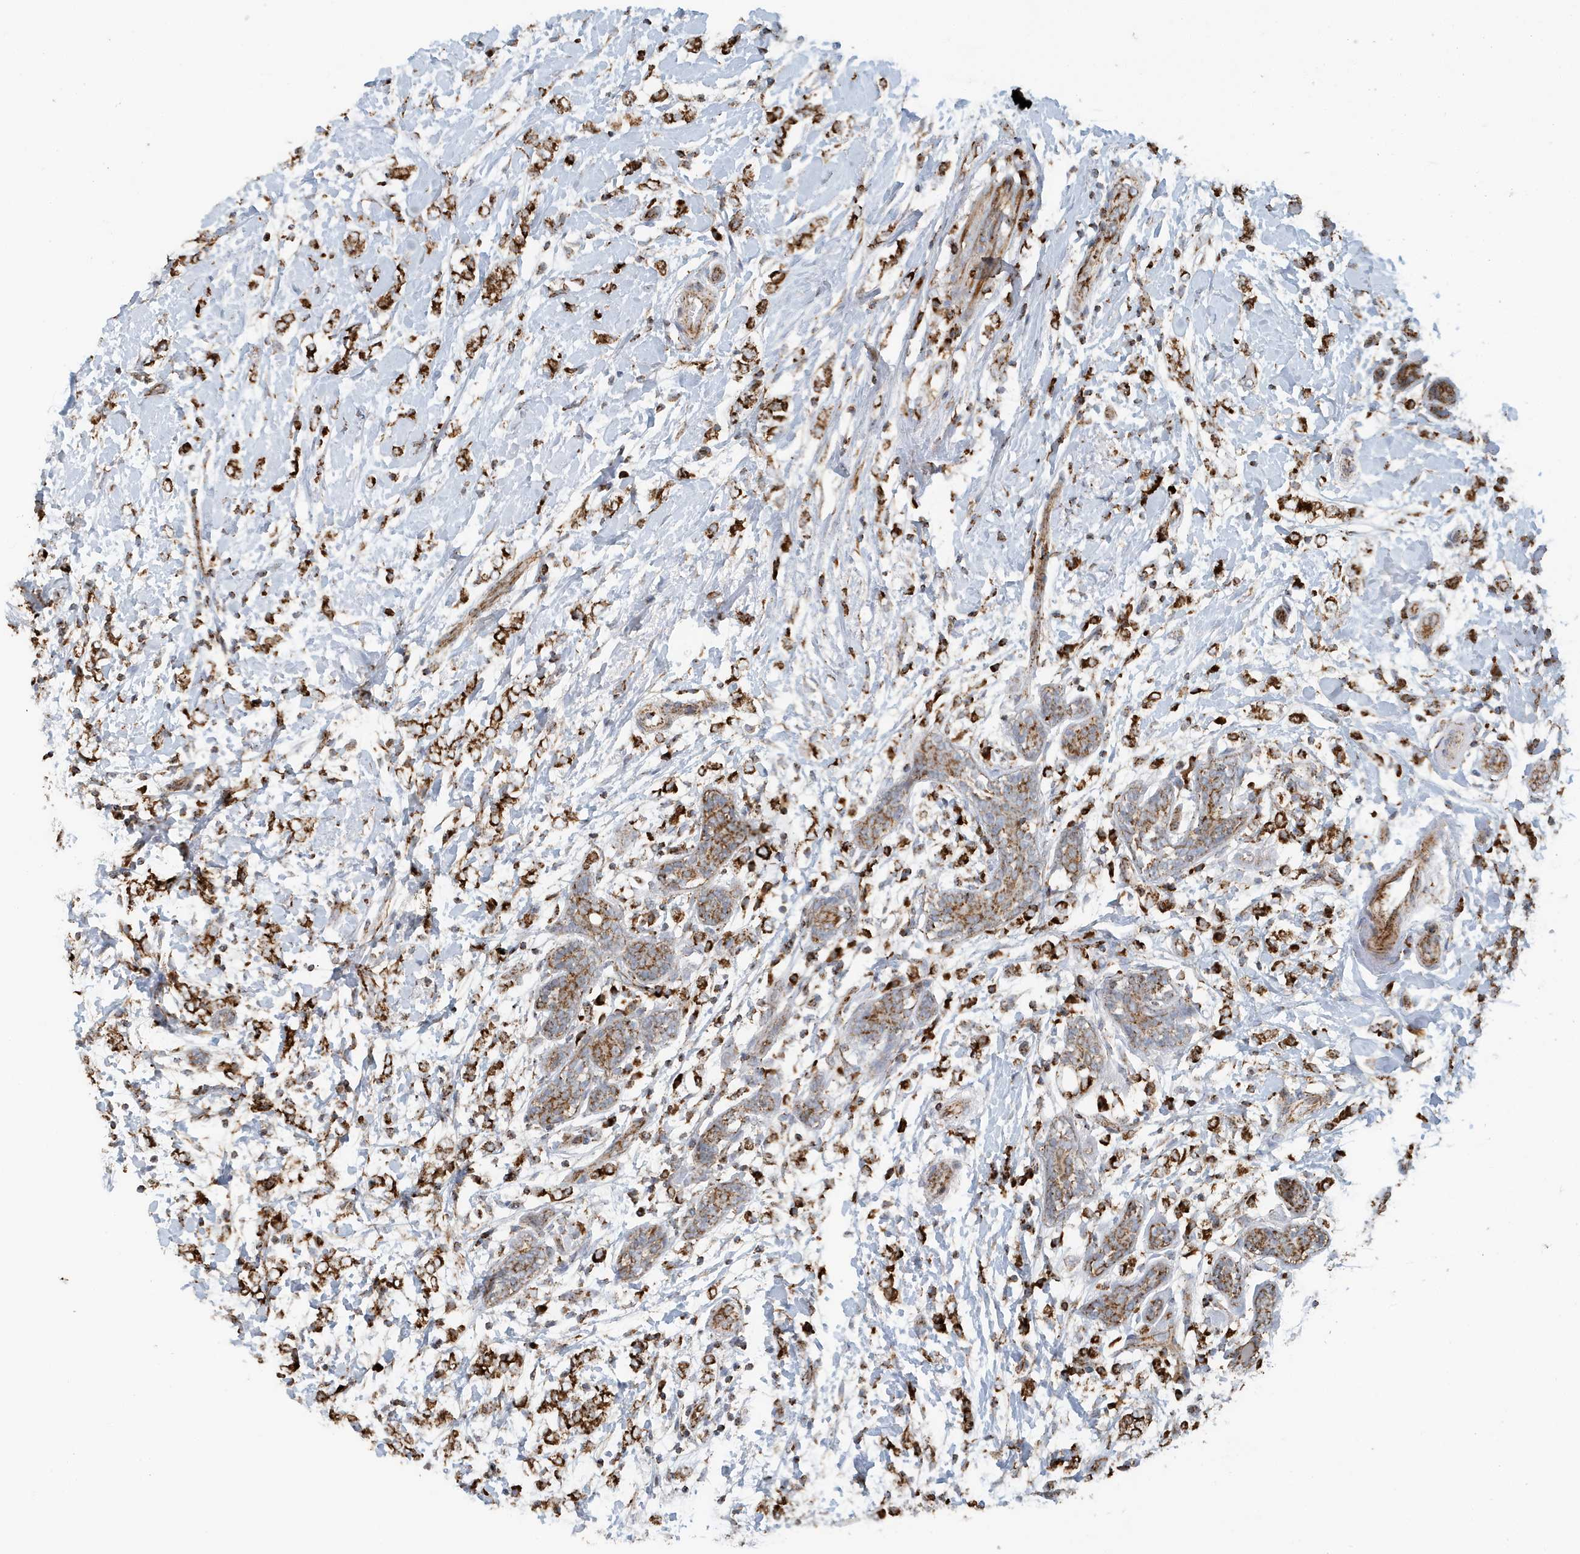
{"staining": {"intensity": "strong", "quantity": ">75%", "location": "cytoplasmic/membranous"}, "tissue": "breast cancer", "cell_type": "Tumor cells", "image_type": "cancer", "snomed": [{"axis": "morphology", "description": "Normal tissue, NOS"}, {"axis": "morphology", "description": "Lobular carcinoma"}, {"axis": "topography", "description": "Breast"}], "caption": "Brown immunohistochemical staining in breast lobular carcinoma displays strong cytoplasmic/membranous staining in about >75% of tumor cells.", "gene": "MAN1A1", "patient": {"sex": "female", "age": 47}}